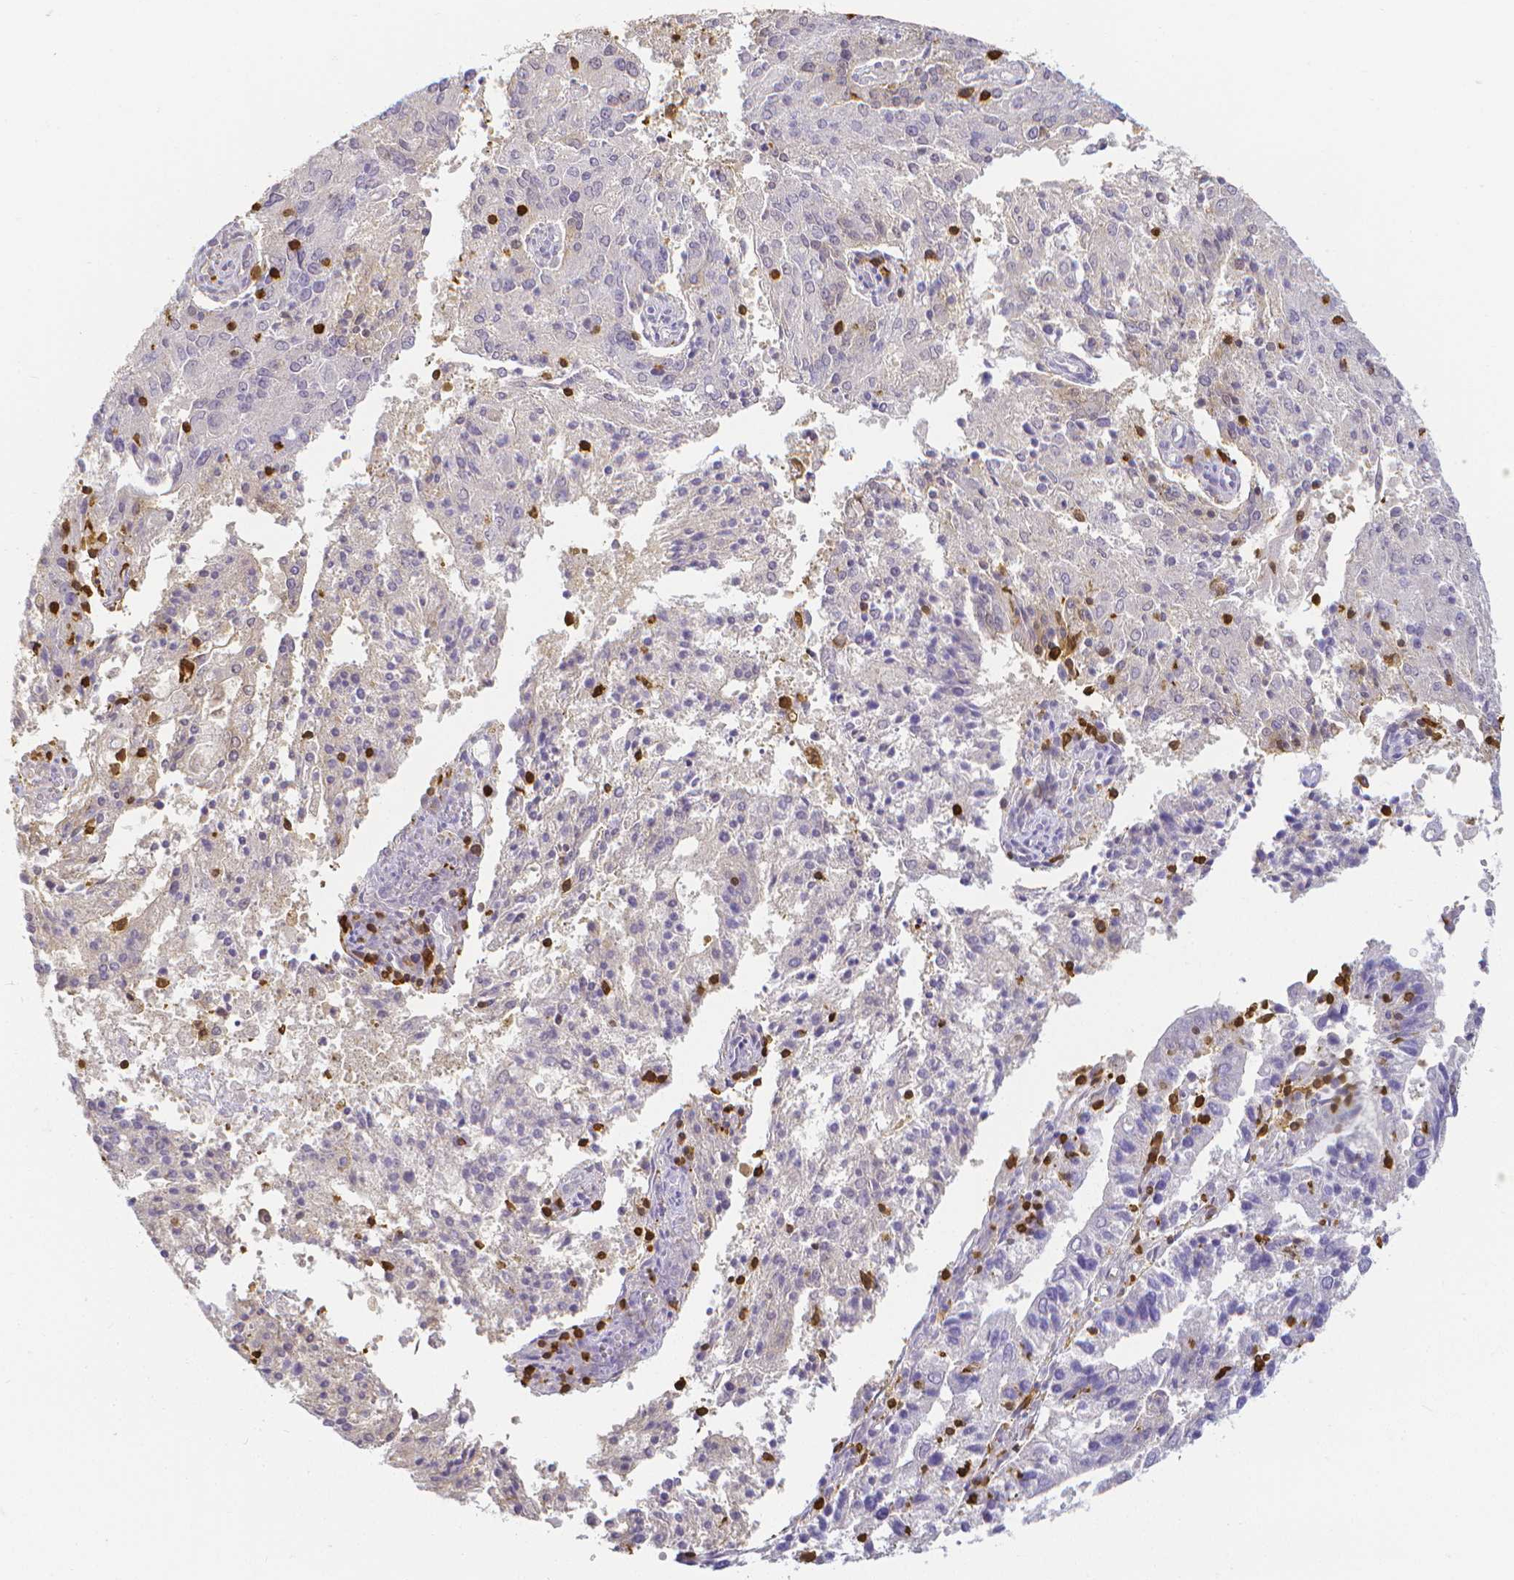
{"staining": {"intensity": "negative", "quantity": "none", "location": "none"}, "tissue": "endometrial cancer", "cell_type": "Tumor cells", "image_type": "cancer", "snomed": [{"axis": "morphology", "description": "Adenocarcinoma, NOS"}, {"axis": "topography", "description": "Endometrium"}], "caption": "Tumor cells show no significant expression in endometrial cancer.", "gene": "COTL1", "patient": {"sex": "female", "age": 82}}